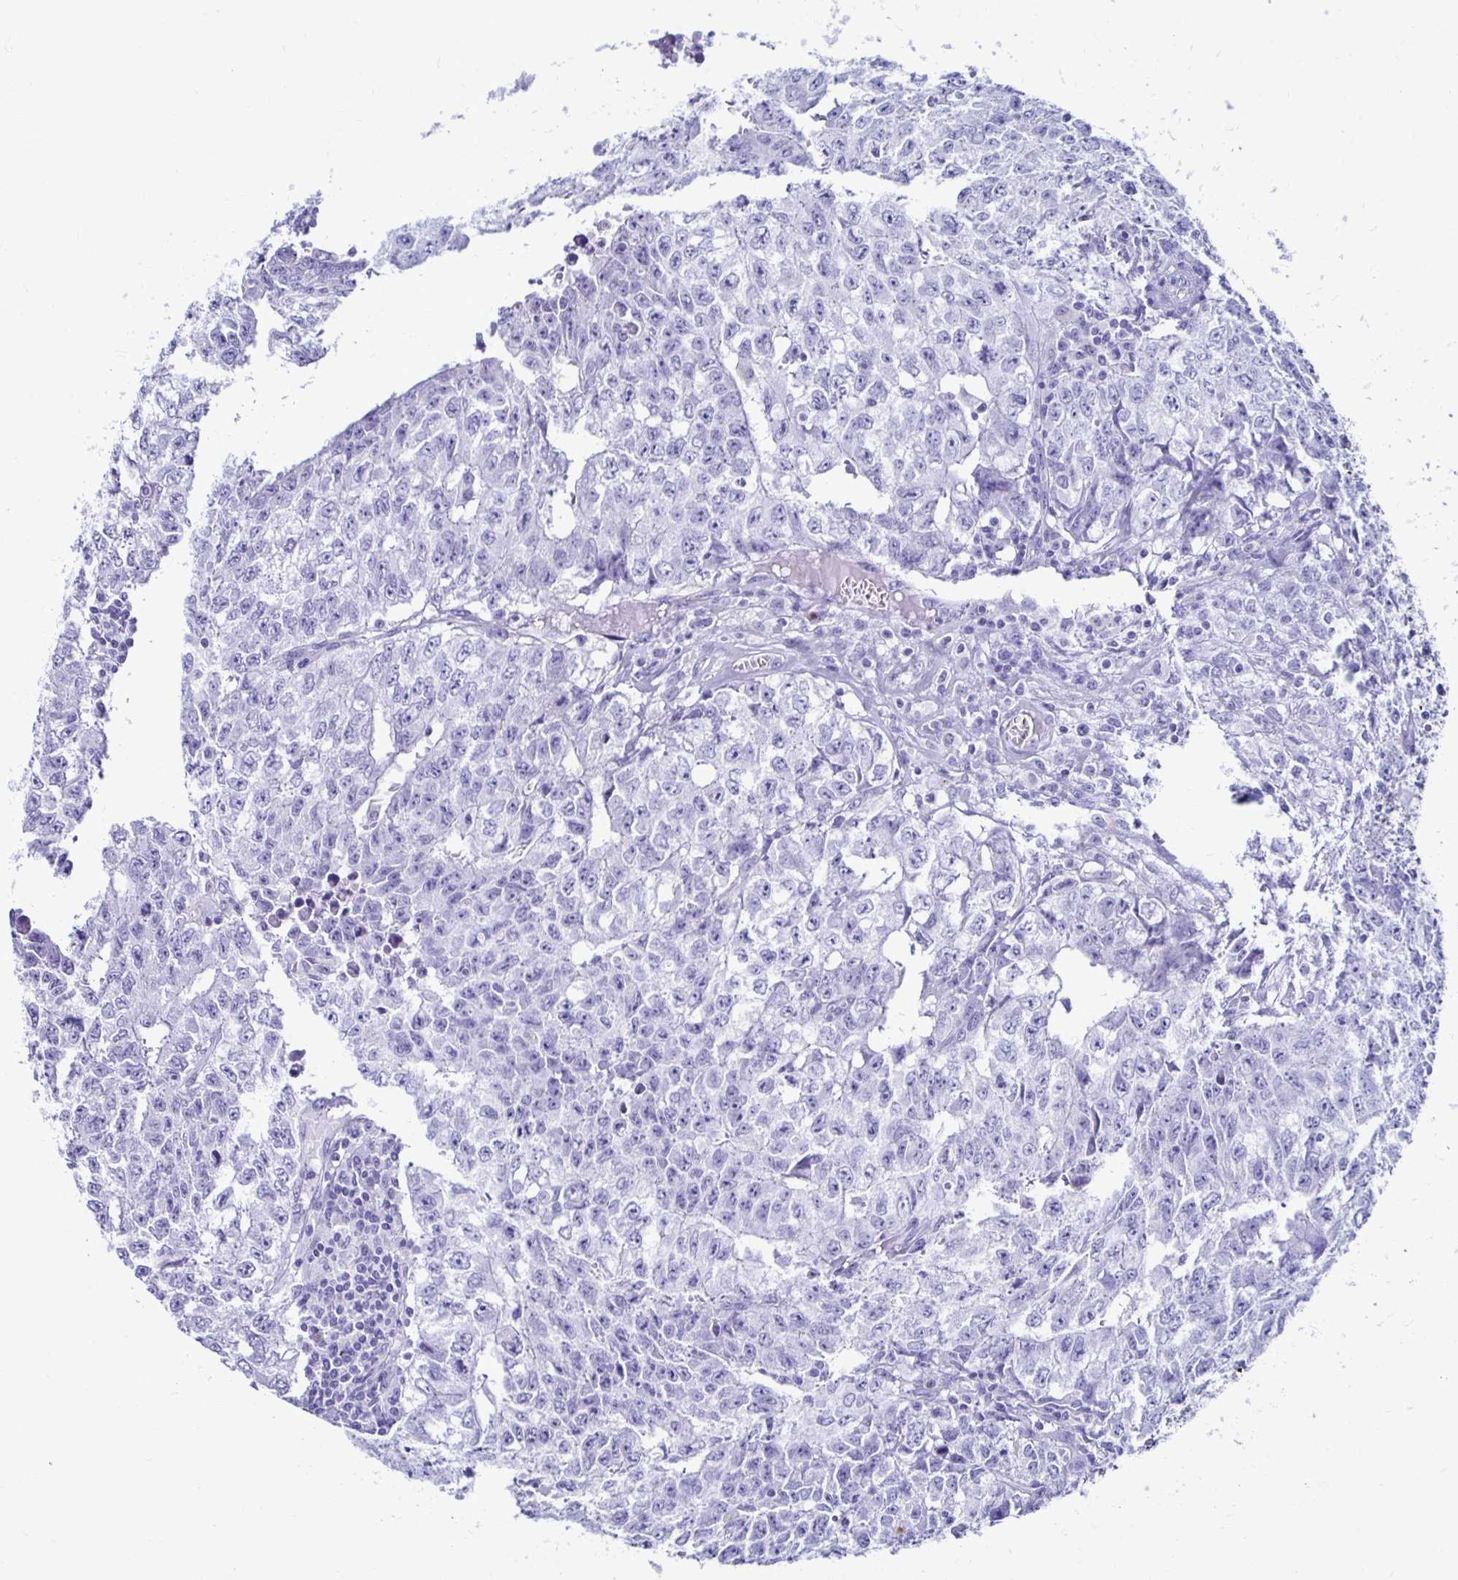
{"staining": {"intensity": "negative", "quantity": "none", "location": "none"}, "tissue": "testis cancer", "cell_type": "Tumor cells", "image_type": "cancer", "snomed": [{"axis": "morphology", "description": "Carcinoma, Embryonal, NOS"}, {"axis": "morphology", "description": "Teratoma, malignant, NOS"}, {"axis": "topography", "description": "Testis"}], "caption": "Immunohistochemistry of human testis cancer shows no positivity in tumor cells.", "gene": "CST5", "patient": {"sex": "male", "age": 24}}